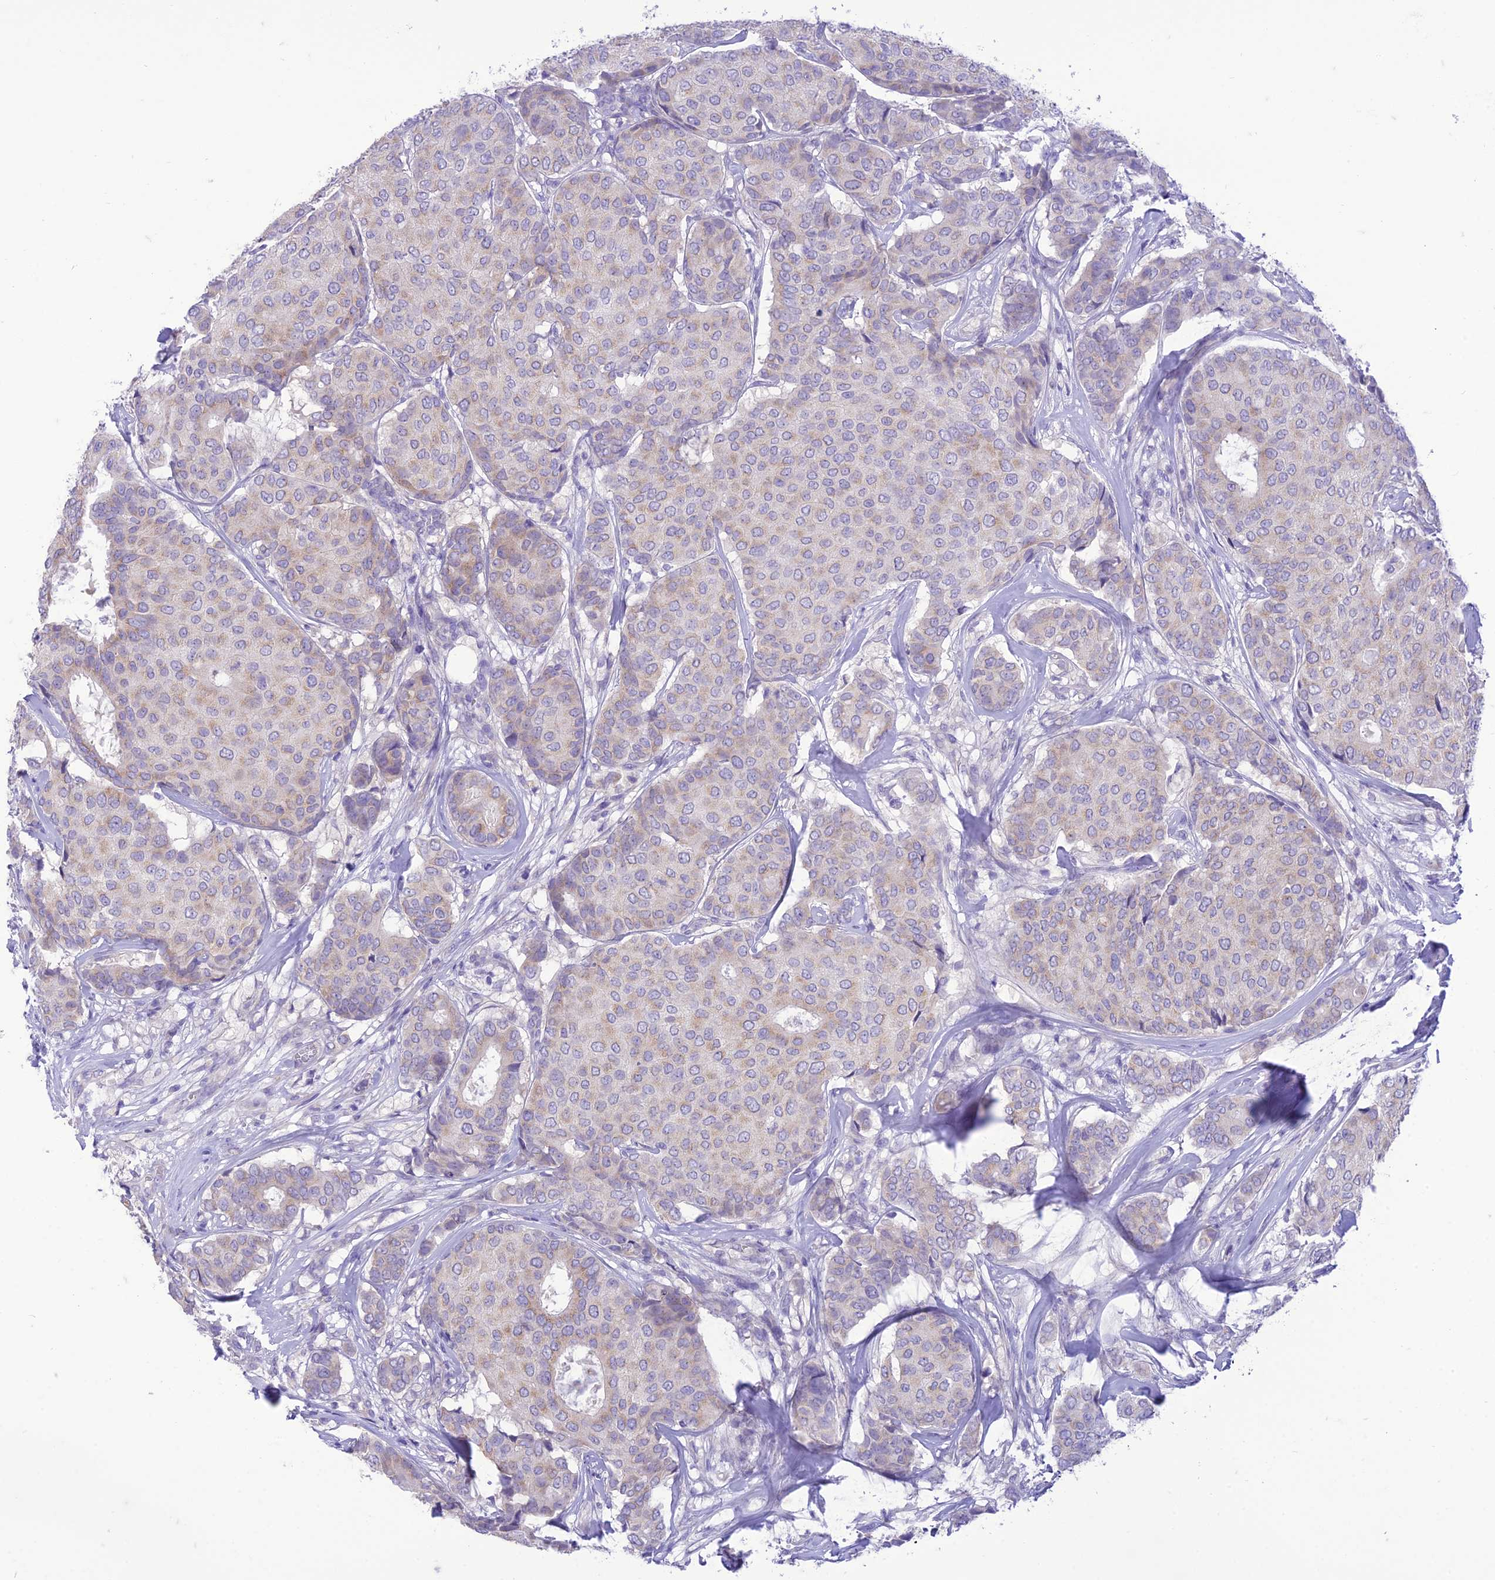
{"staining": {"intensity": "weak", "quantity": "25%-75%", "location": "cytoplasmic/membranous"}, "tissue": "breast cancer", "cell_type": "Tumor cells", "image_type": "cancer", "snomed": [{"axis": "morphology", "description": "Duct carcinoma"}, {"axis": "topography", "description": "Breast"}], "caption": "IHC (DAB) staining of human breast cancer (intraductal carcinoma) displays weak cytoplasmic/membranous protein positivity in approximately 25%-75% of tumor cells.", "gene": "DHDH", "patient": {"sex": "female", "age": 75}}